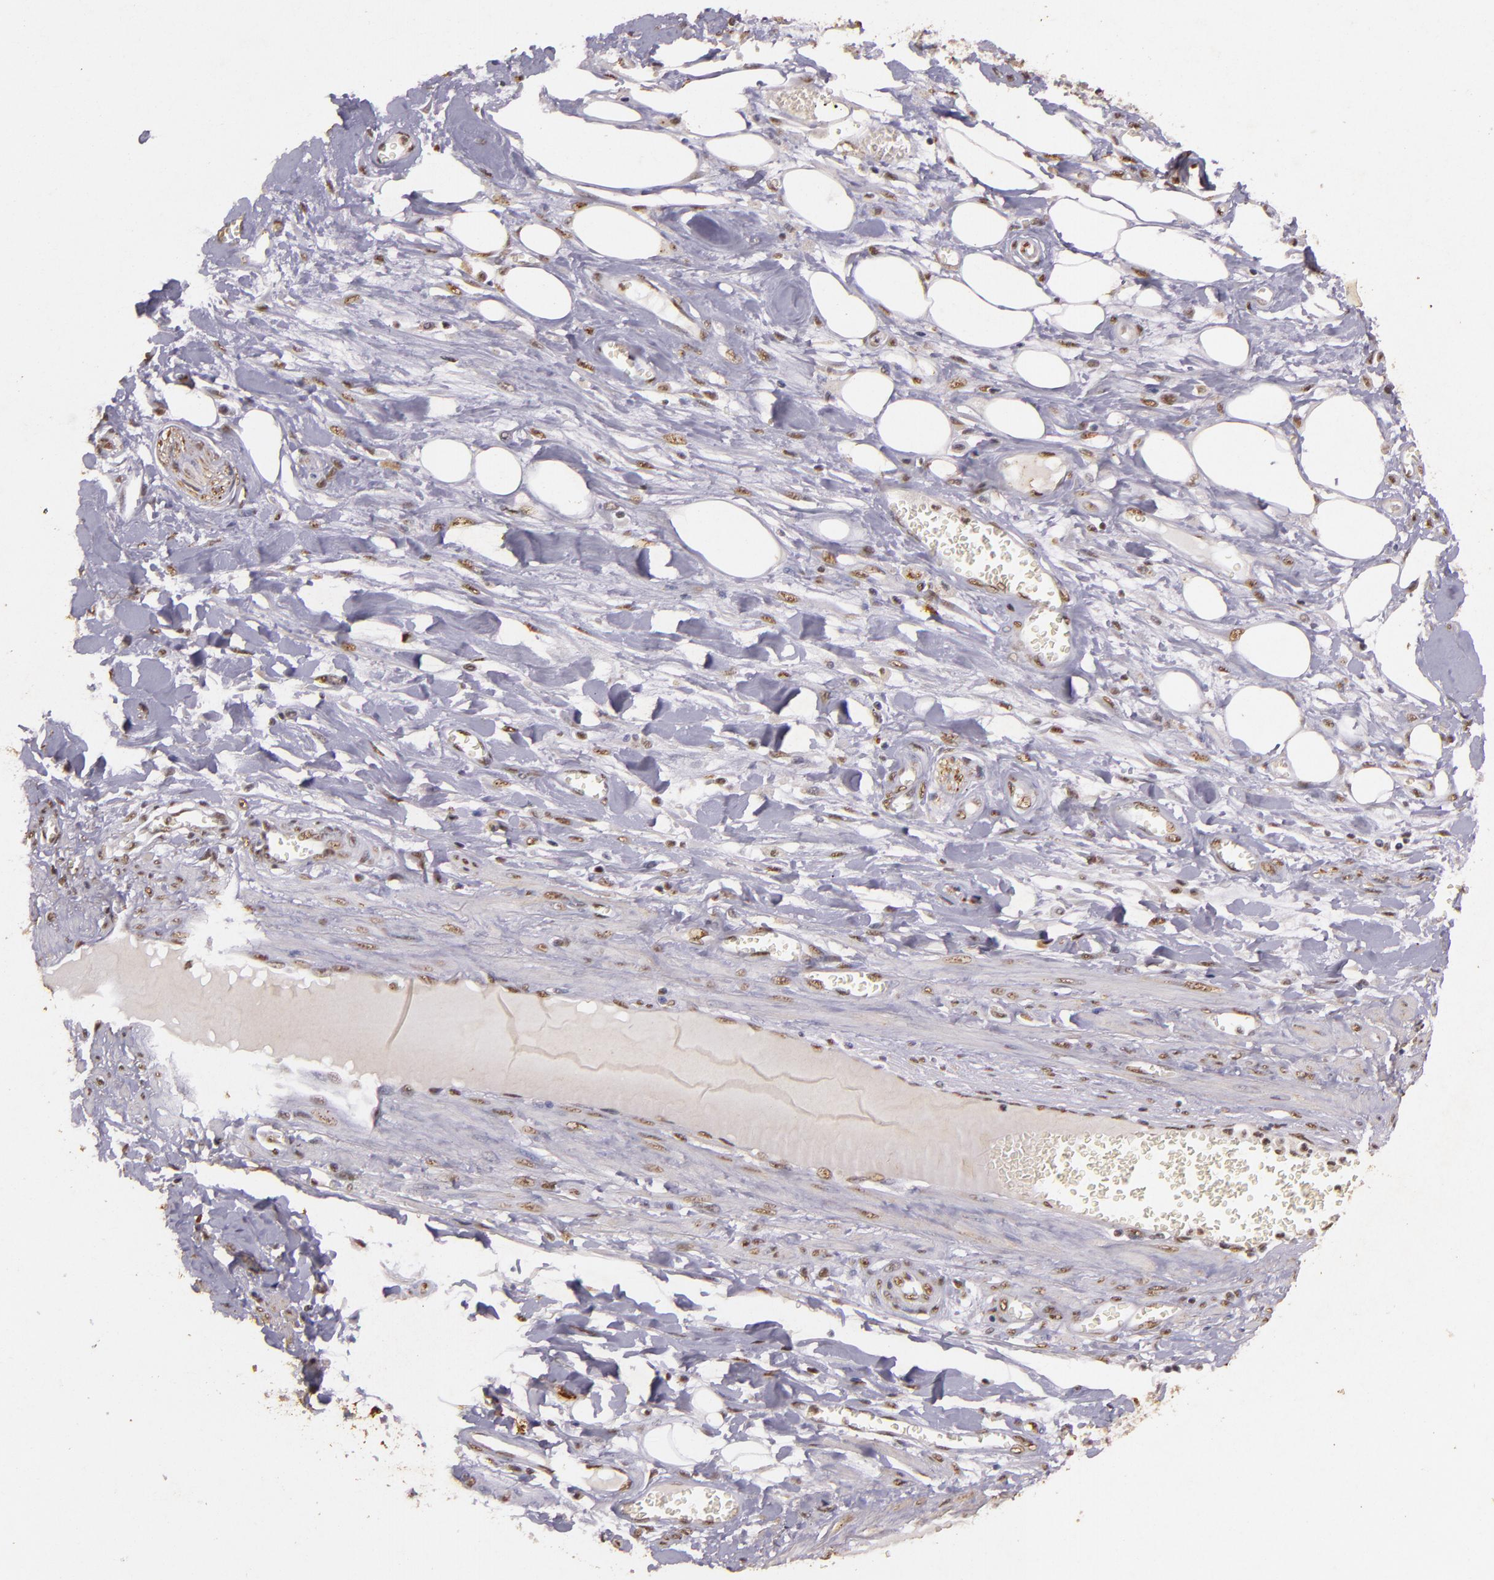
{"staining": {"intensity": "moderate", "quantity": ">75%", "location": "nuclear"}, "tissue": "pancreatic cancer", "cell_type": "Tumor cells", "image_type": "cancer", "snomed": [{"axis": "morphology", "description": "Adenocarcinoma, NOS"}, {"axis": "topography", "description": "Pancreas"}], "caption": "Brown immunohistochemical staining in pancreatic cancer (adenocarcinoma) demonstrates moderate nuclear staining in about >75% of tumor cells.", "gene": "CBX3", "patient": {"sex": "male", "age": 69}}